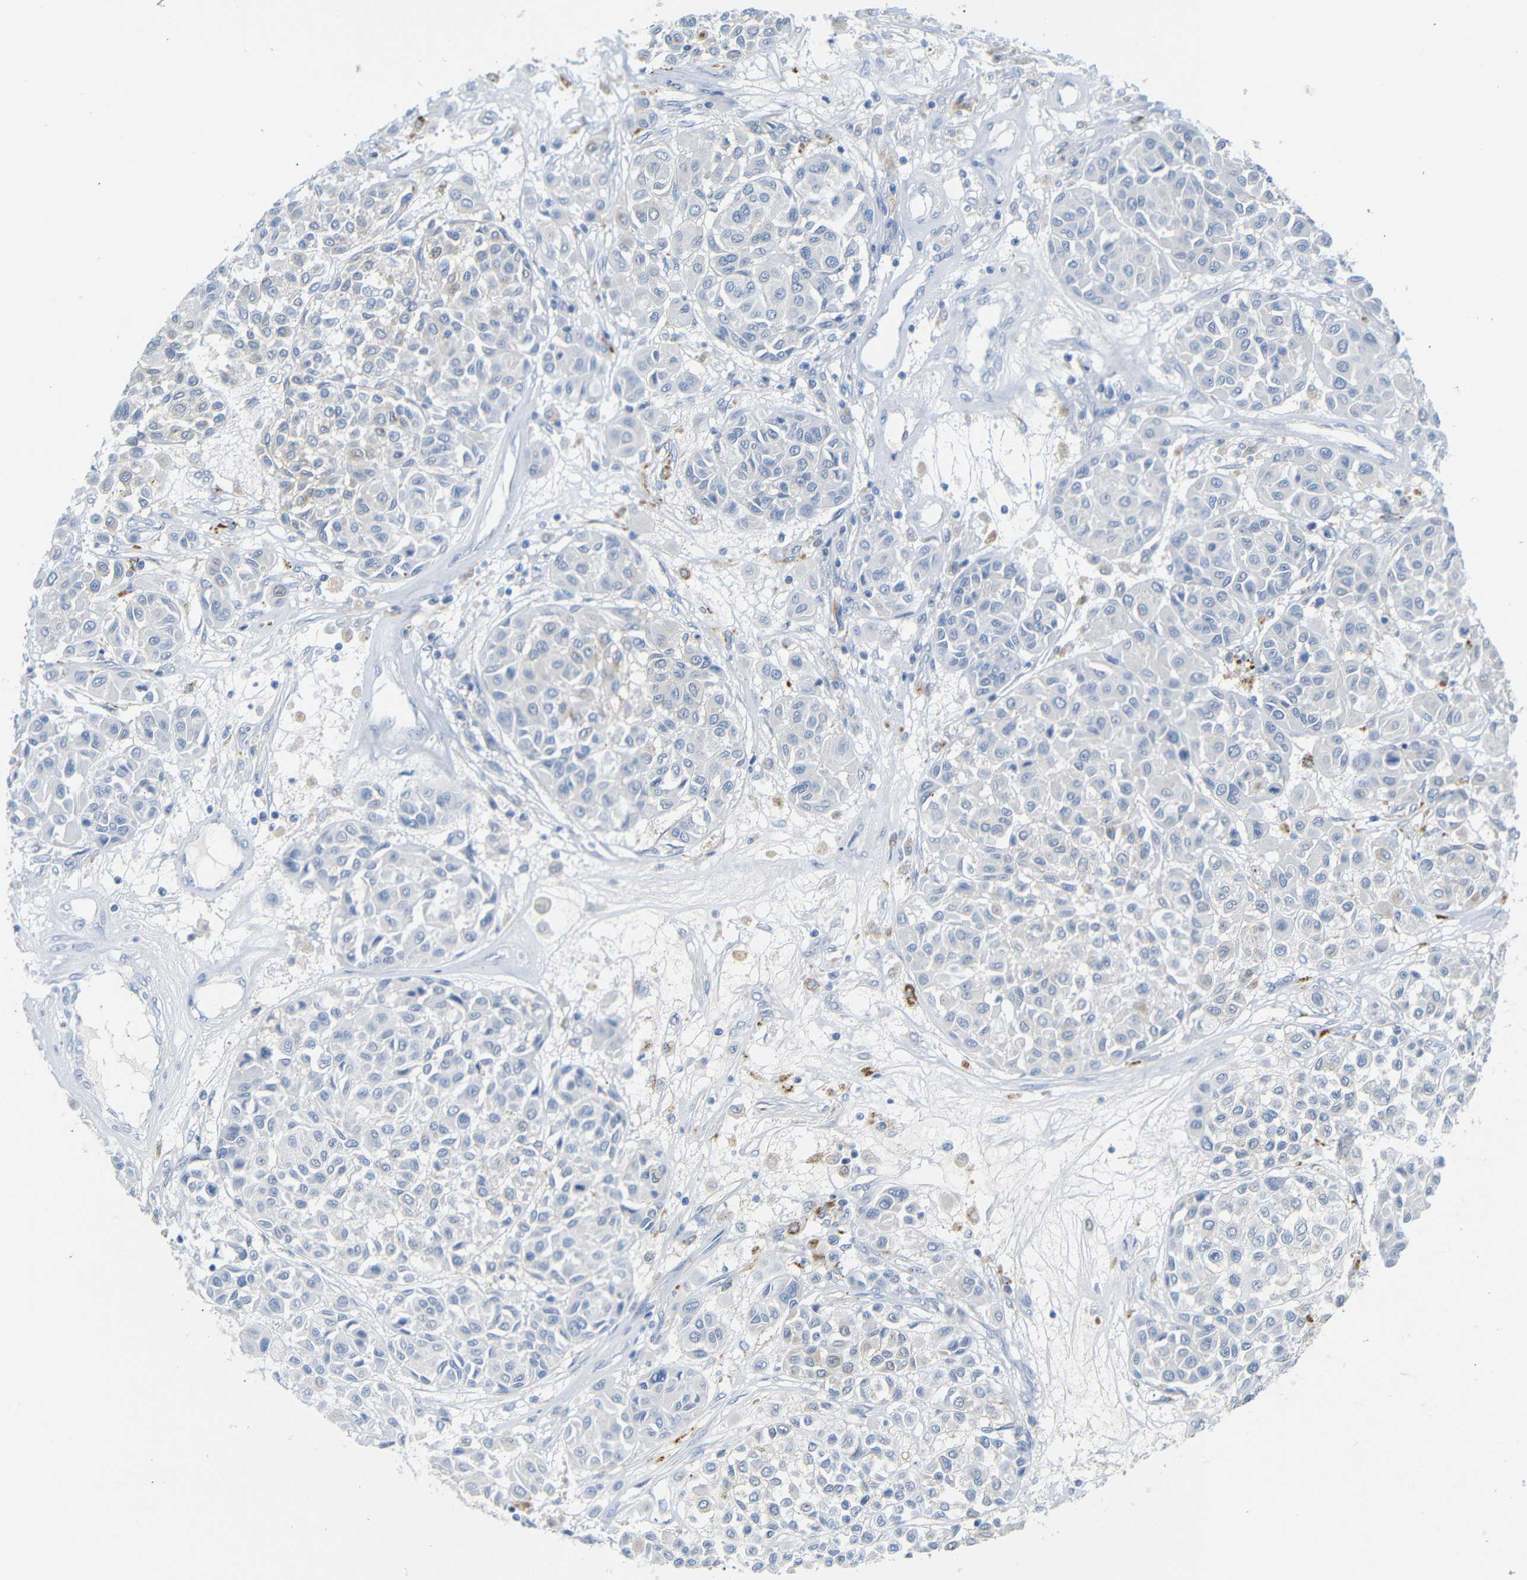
{"staining": {"intensity": "negative", "quantity": "none", "location": "none"}, "tissue": "melanoma", "cell_type": "Tumor cells", "image_type": "cancer", "snomed": [{"axis": "morphology", "description": "Malignant melanoma, Metastatic site"}, {"axis": "topography", "description": "Soft tissue"}], "caption": "IHC of human malignant melanoma (metastatic site) exhibits no expression in tumor cells.", "gene": "FCRL1", "patient": {"sex": "male", "age": 41}}